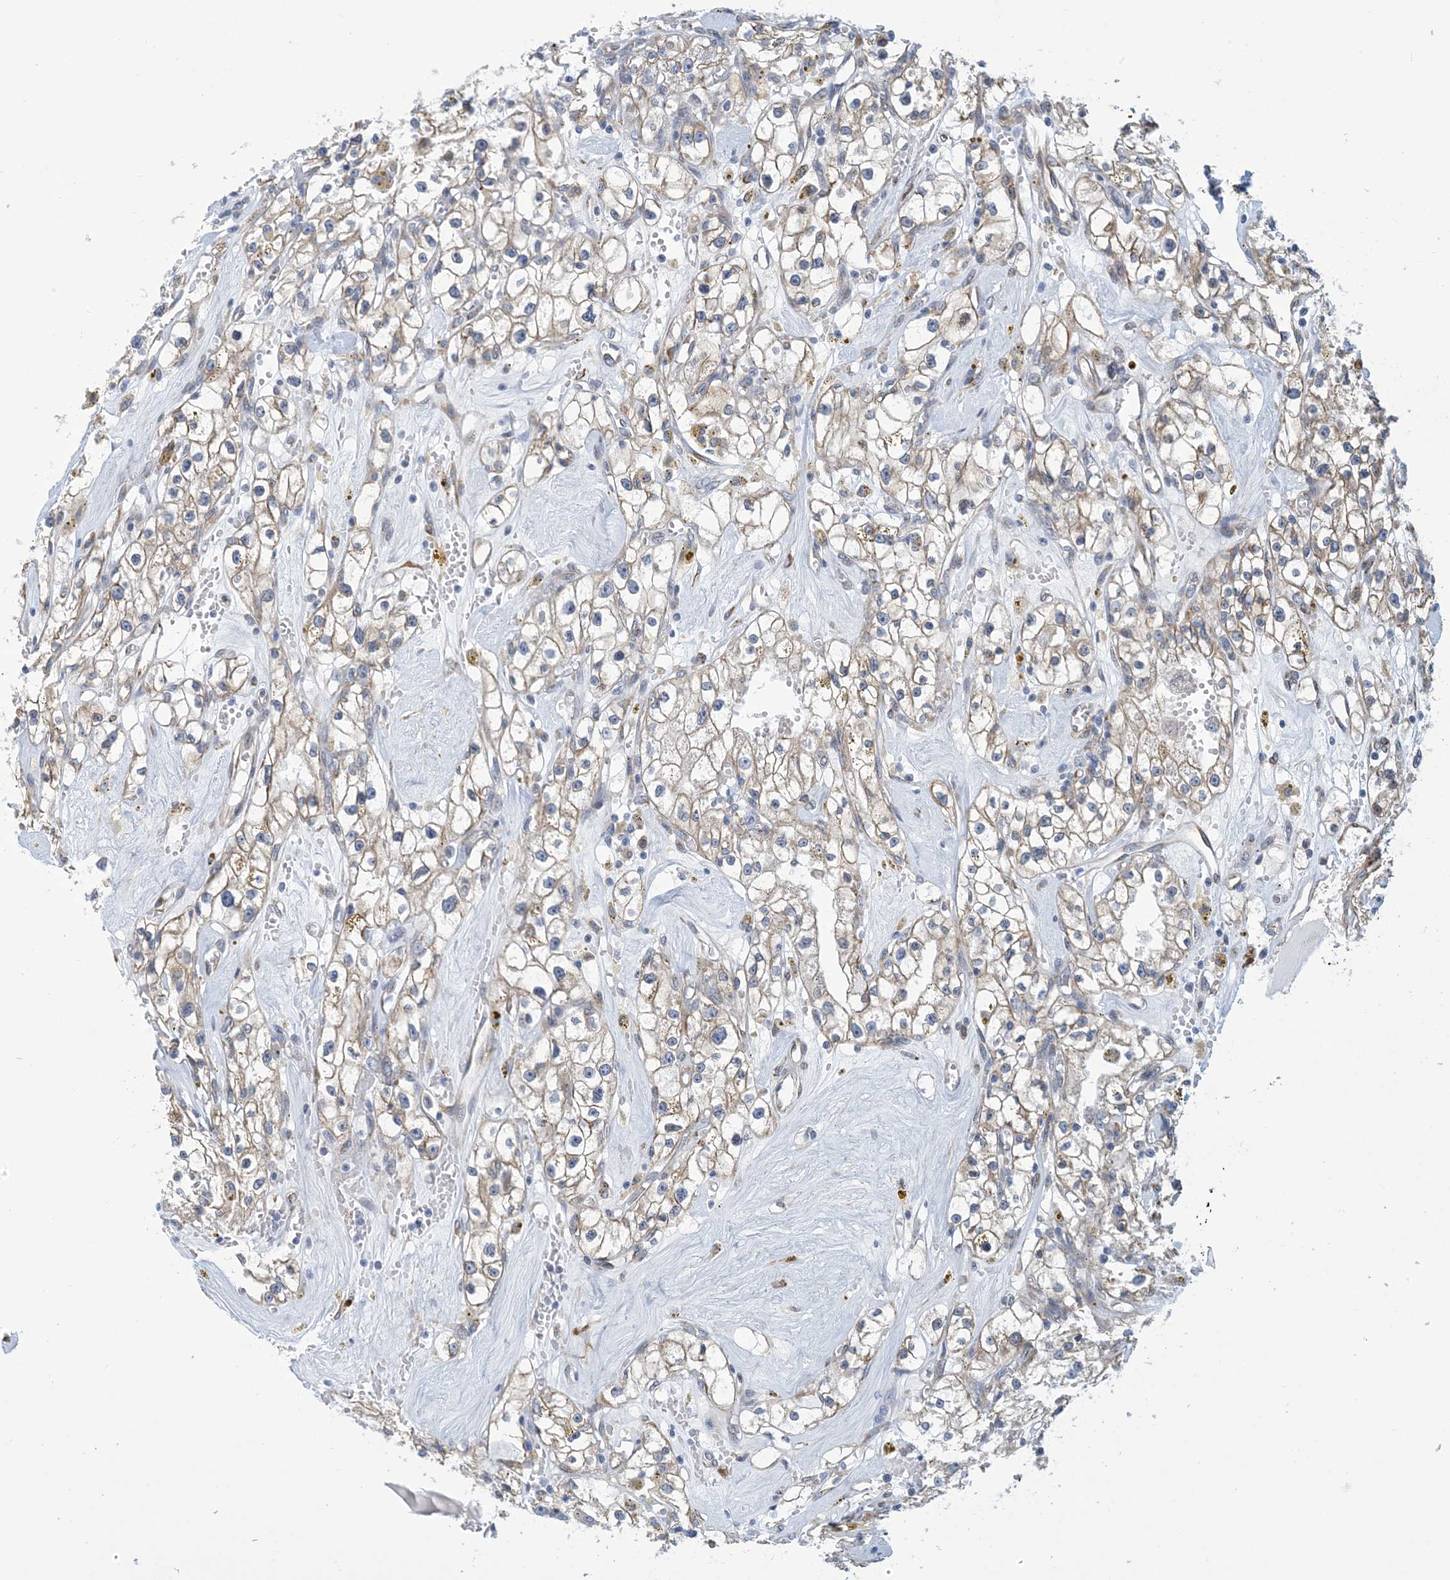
{"staining": {"intensity": "weak", "quantity": ">75%", "location": "cytoplasmic/membranous"}, "tissue": "renal cancer", "cell_type": "Tumor cells", "image_type": "cancer", "snomed": [{"axis": "morphology", "description": "Adenocarcinoma, NOS"}, {"axis": "topography", "description": "Kidney"}], "caption": "This histopathology image displays renal cancer stained with immunohistochemistry to label a protein in brown. The cytoplasmic/membranous of tumor cells show weak positivity for the protein. Nuclei are counter-stained blue.", "gene": "CCDC14", "patient": {"sex": "male", "age": 56}}